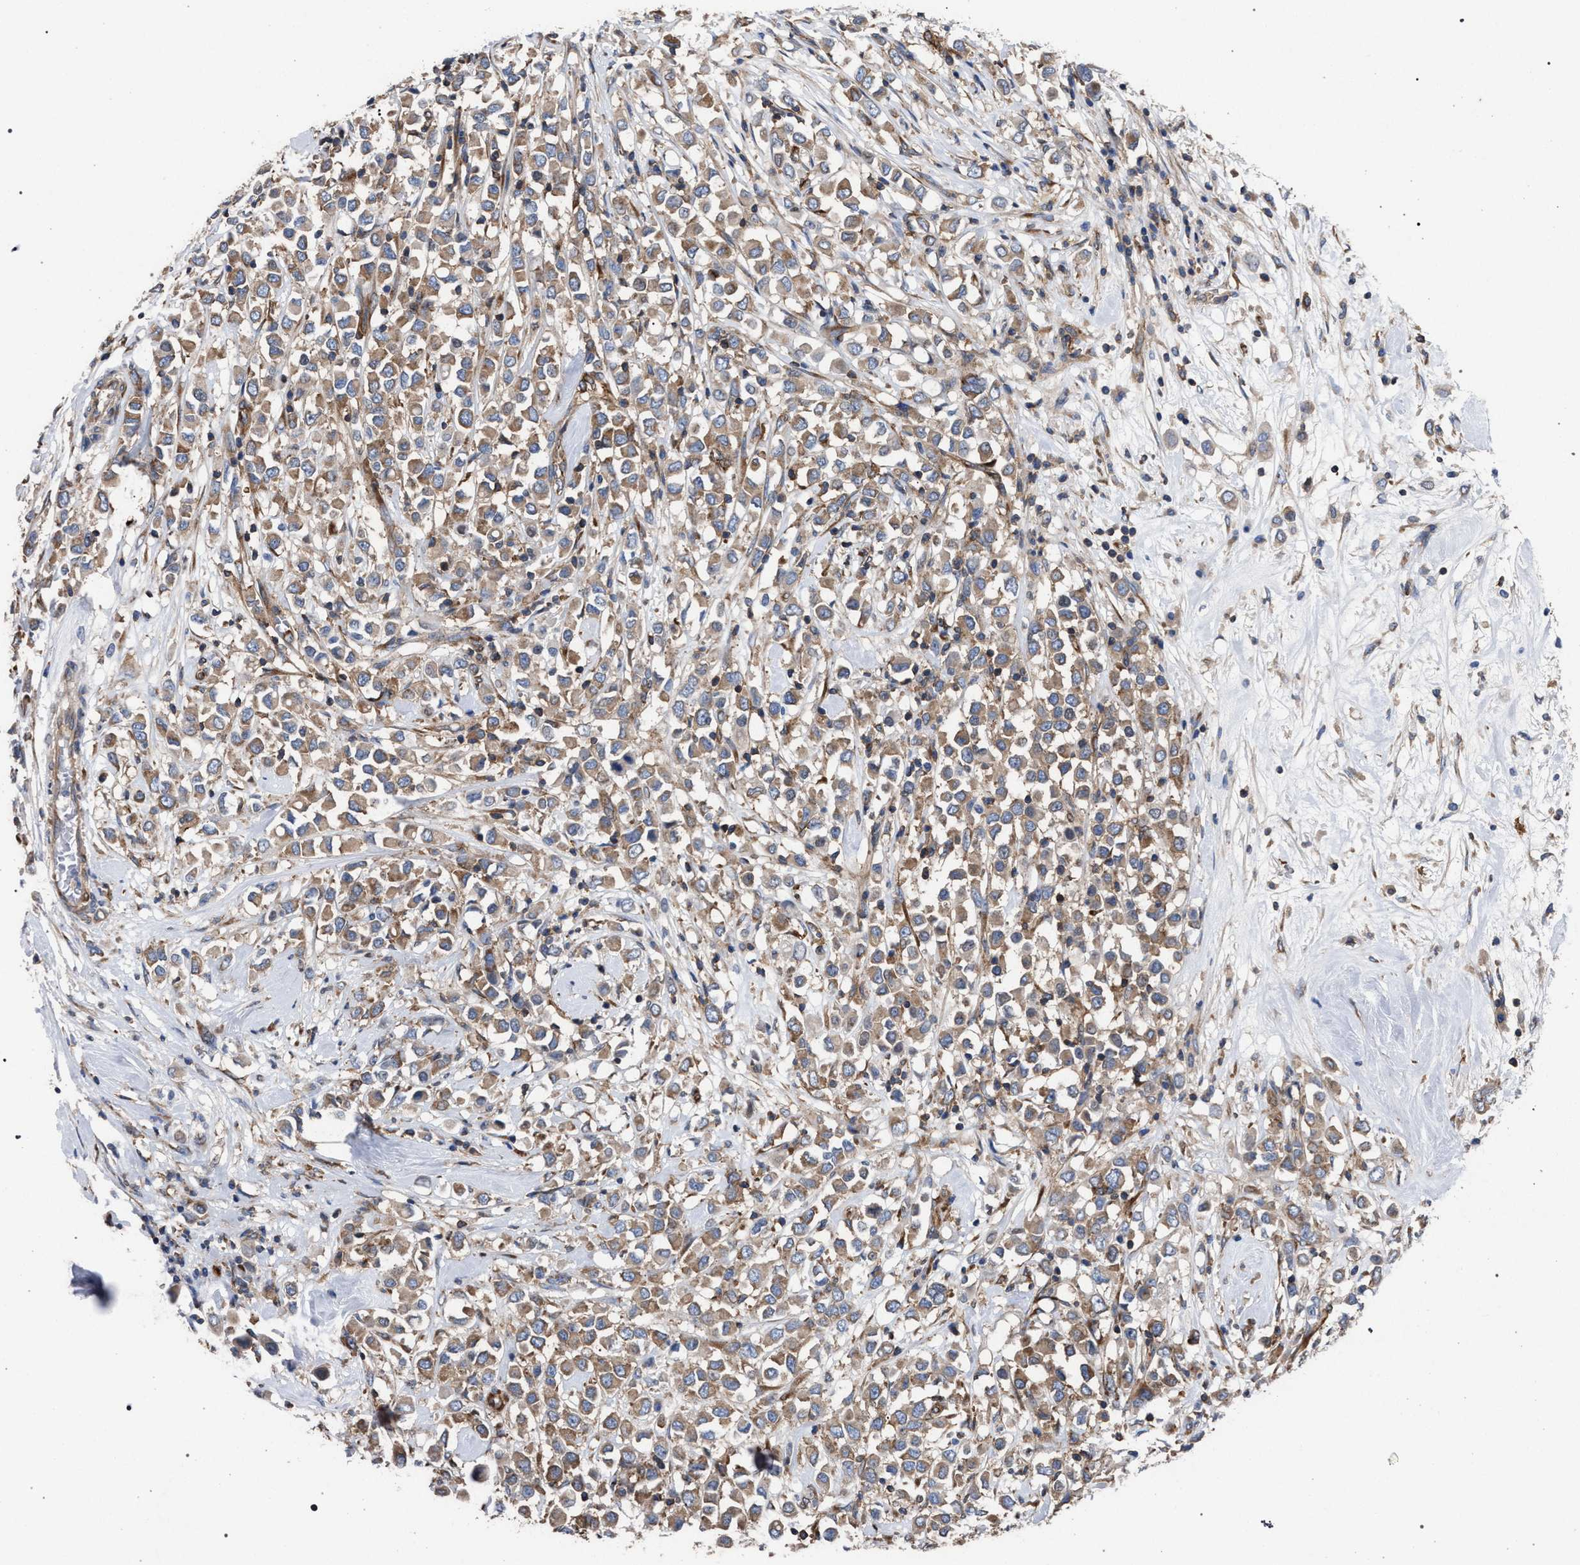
{"staining": {"intensity": "moderate", "quantity": ">75%", "location": "cytoplasmic/membranous"}, "tissue": "breast cancer", "cell_type": "Tumor cells", "image_type": "cancer", "snomed": [{"axis": "morphology", "description": "Duct carcinoma"}, {"axis": "topography", "description": "Breast"}], "caption": "This is a histology image of immunohistochemistry (IHC) staining of breast infiltrating ductal carcinoma, which shows moderate expression in the cytoplasmic/membranous of tumor cells.", "gene": "CDR2L", "patient": {"sex": "female", "age": 61}}